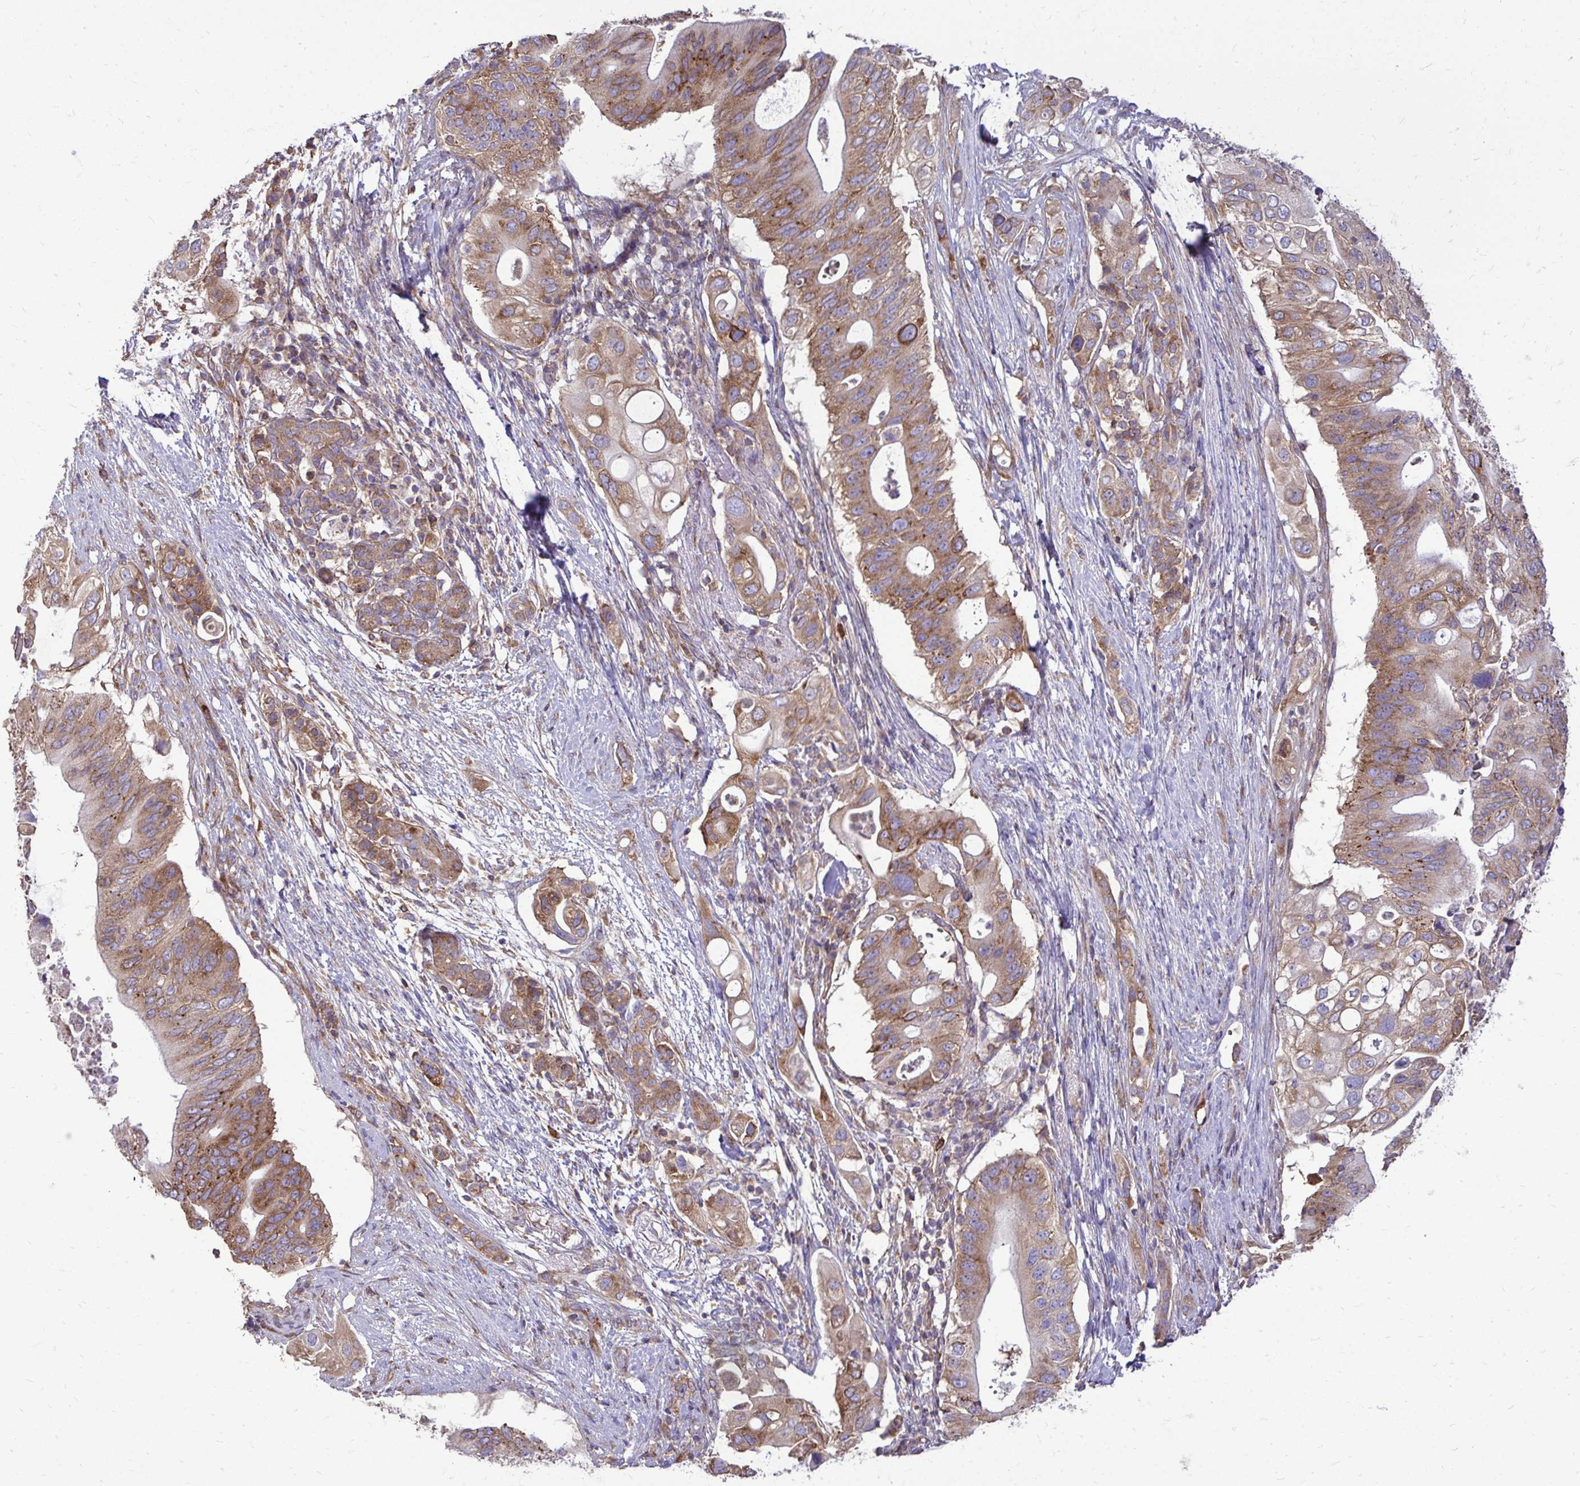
{"staining": {"intensity": "moderate", "quantity": ">75%", "location": "cytoplasmic/membranous"}, "tissue": "pancreatic cancer", "cell_type": "Tumor cells", "image_type": "cancer", "snomed": [{"axis": "morphology", "description": "Adenocarcinoma, NOS"}, {"axis": "topography", "description": "Pancreas"}], "caption": "IHC (DAB) staining of human adenocarcinoma (pancreatic) demonstrates moderate cytoplasmic/membranous protein staining in approximately >75% of tumor cells.", "gene": "FMR1", "patient": {"sex": "female", "age": 72}}